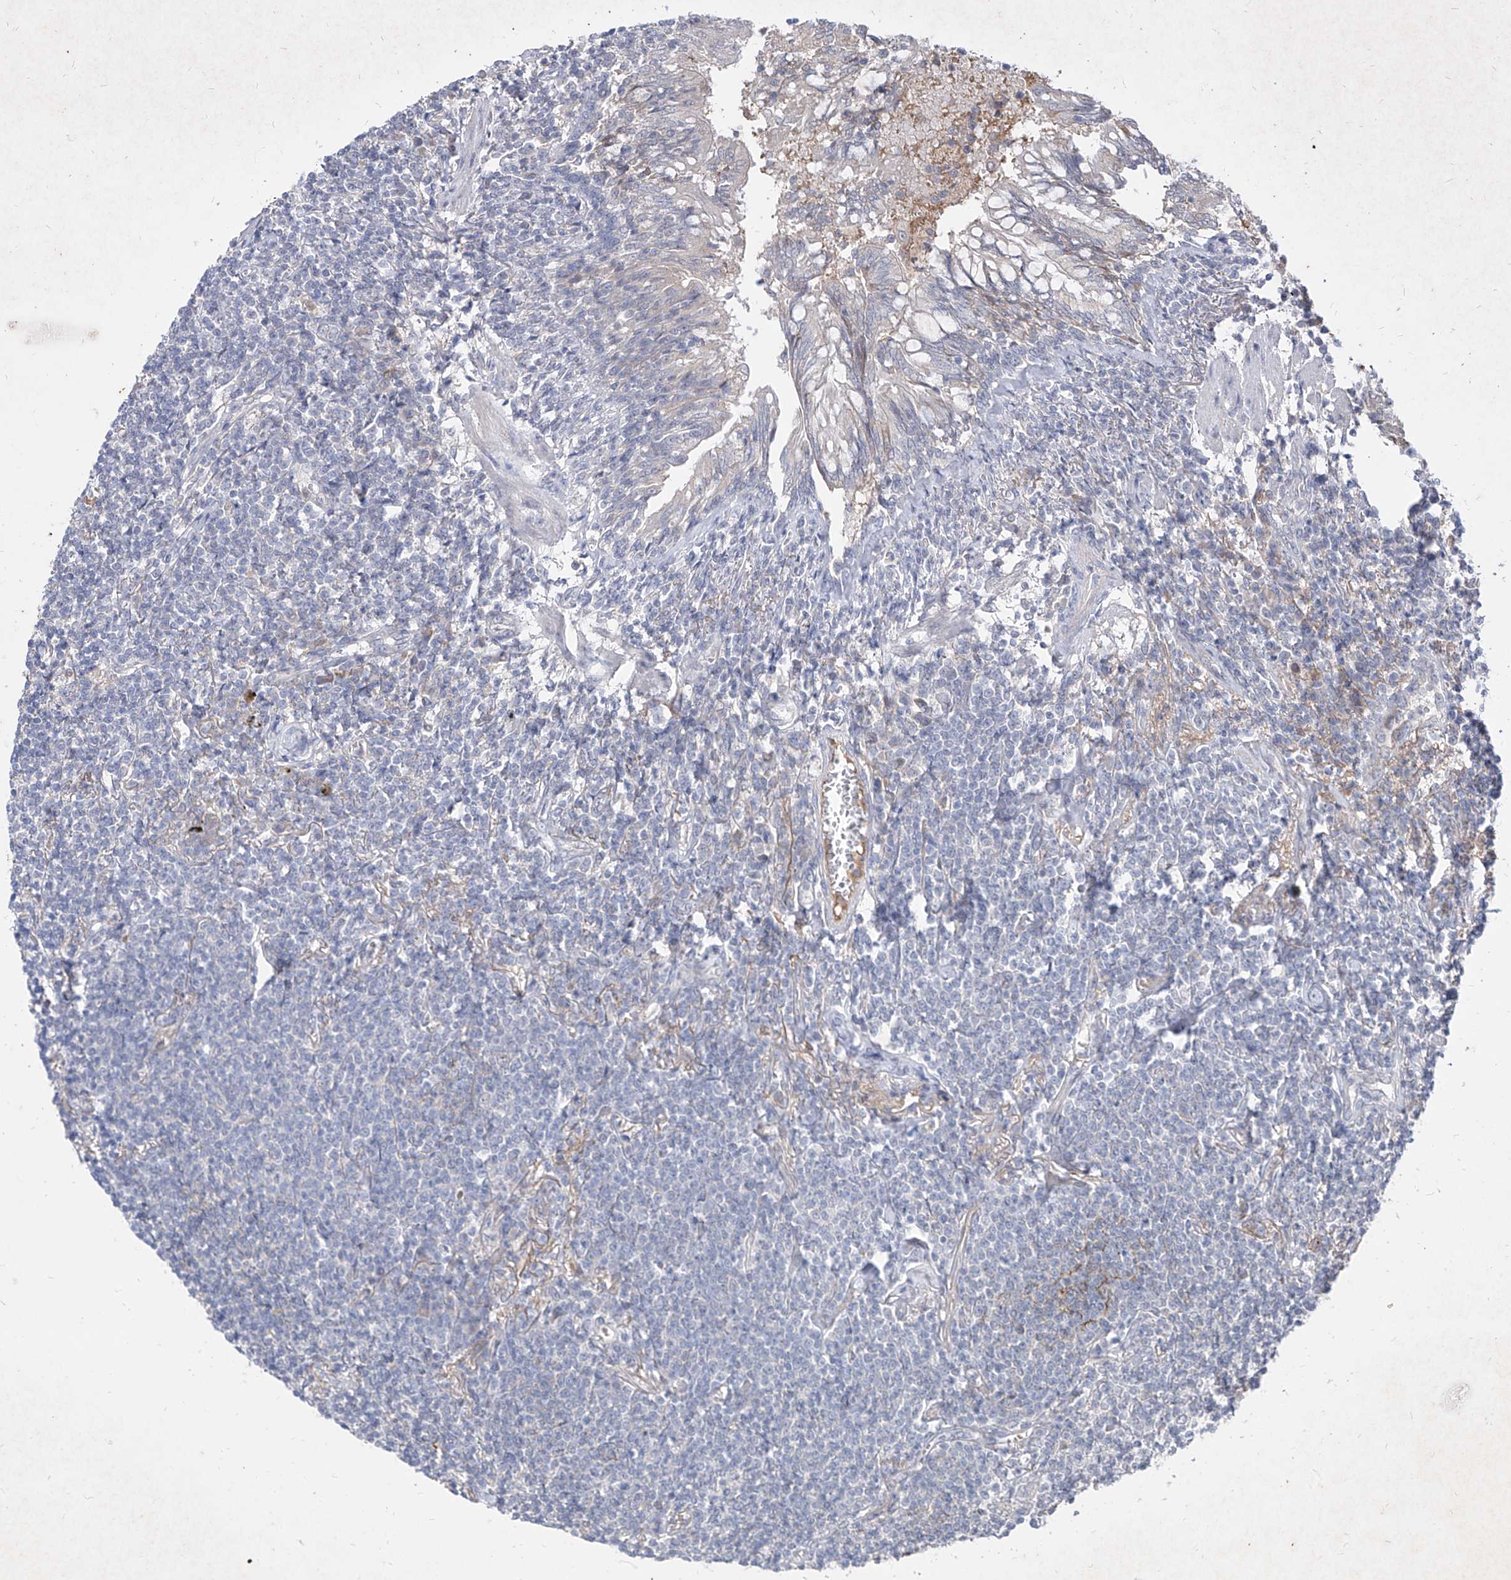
{"staining": {"intensity": "negative", "quantity": "none", "location": "none"}, "tissue": "lymphoma", "cell_type": "Tumor cells", "image_type": "cancer", "snomed": [{"axis": "morphology", "description": "Malignant lymphoma, non-Hodgkin's type, Low grade"}, {"axis": "topography", "description": "Lung"}], "caption": "High power microscopy photomicrograph of an IHC micrograph of lymphoma, revealing no significant expression in tumor cells.", "gene": "C4A", "patient": {"sex": "female", "age": 71}}